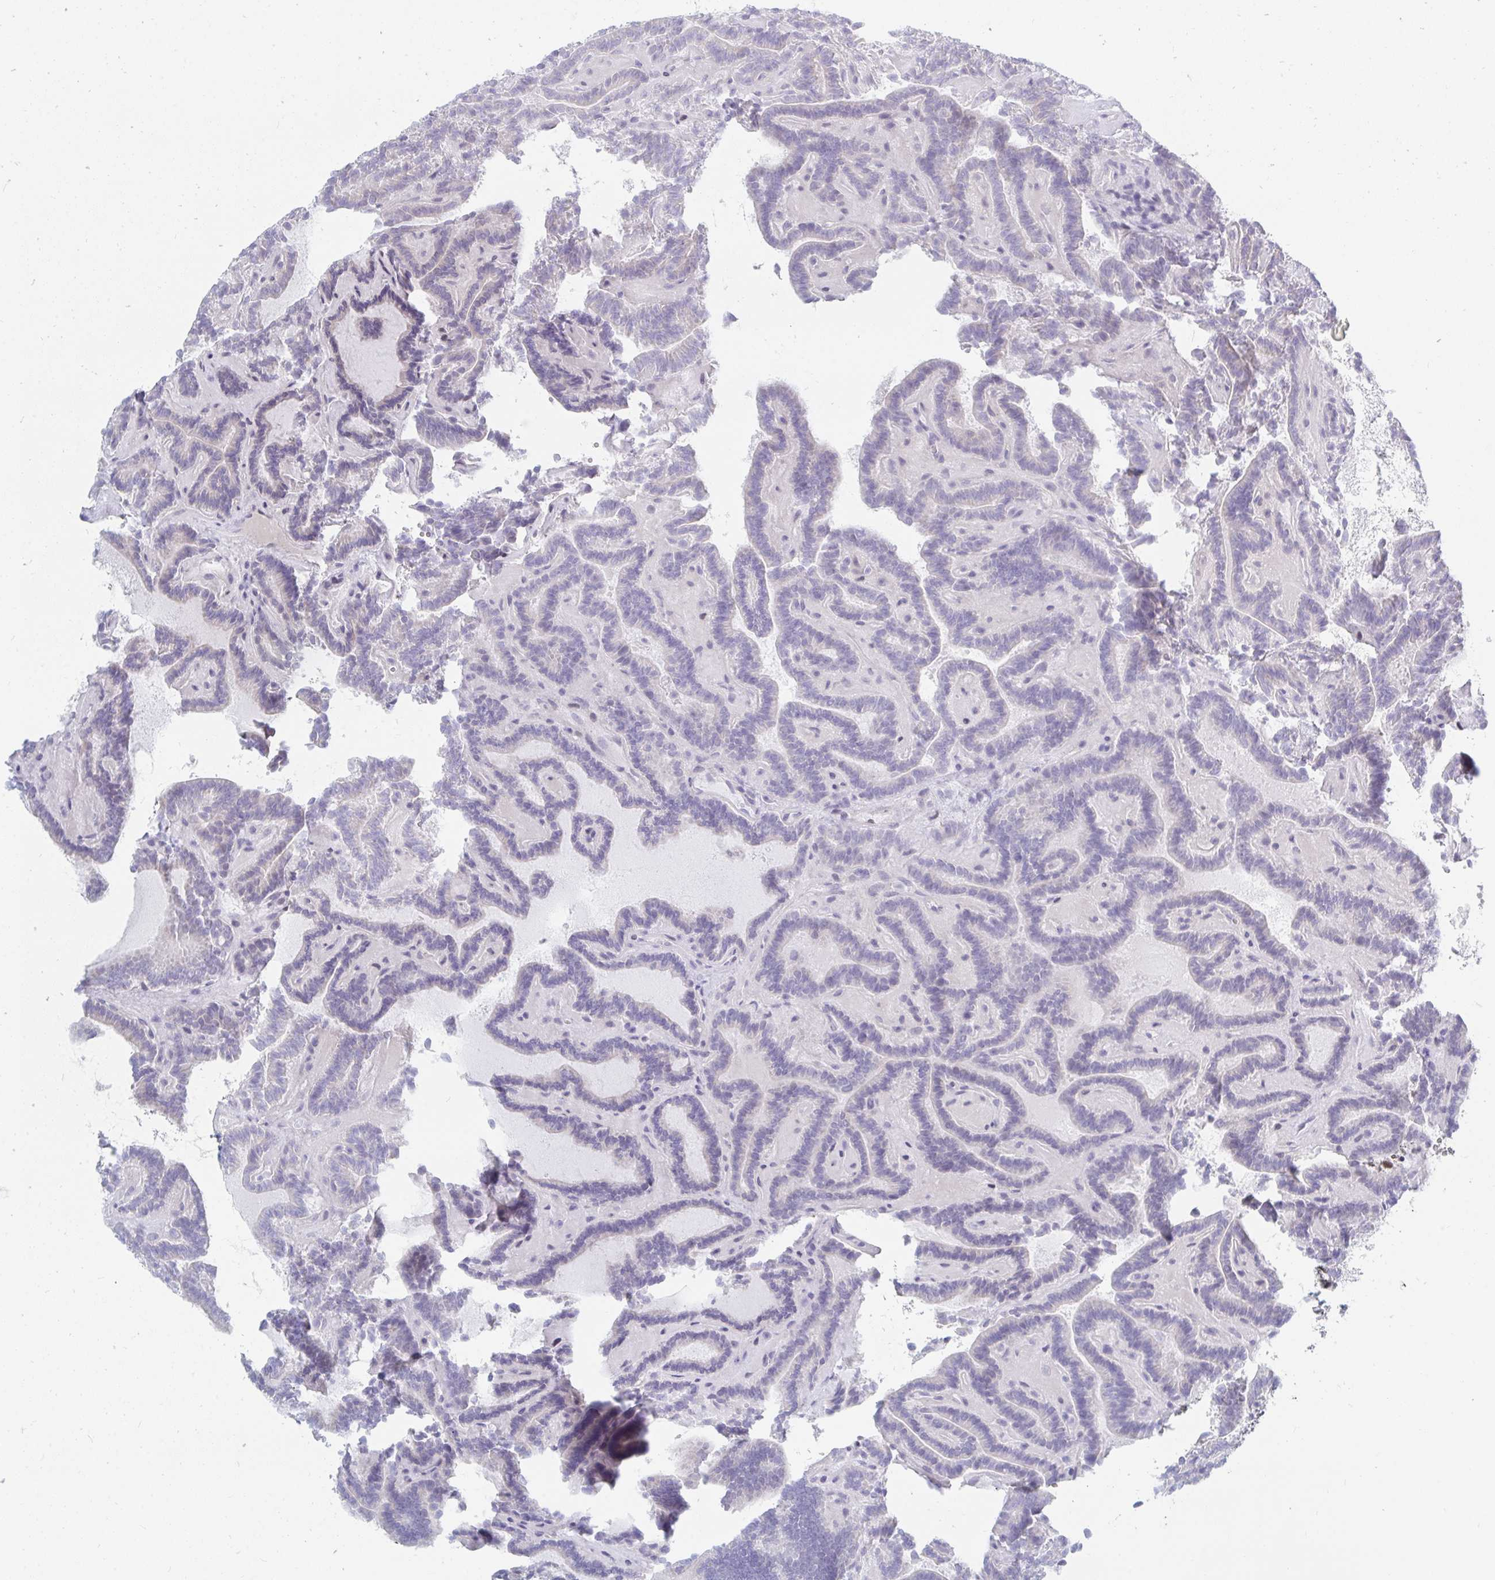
{"staining": {"intensity": "negative", "quantity": "none", "location": "none"}, "tissue": "thyroid cancer", "cell_type": "Tumor cells", "image_type": "cancer", "snomed": [{"axis": "morphology", "description": "Papillary adenocarcinoma, NOS"}, {"axis": "topography", "description": "Thyroid gland"}], "caption": "Immunohistochemistry (IHC) image of thyroid papillary adenocarcinoma stained for a protein (brown), which reveals no staining in tumor cells.", "gene": "TRIP12", "patient": {"sex": "female", "age": 21}}